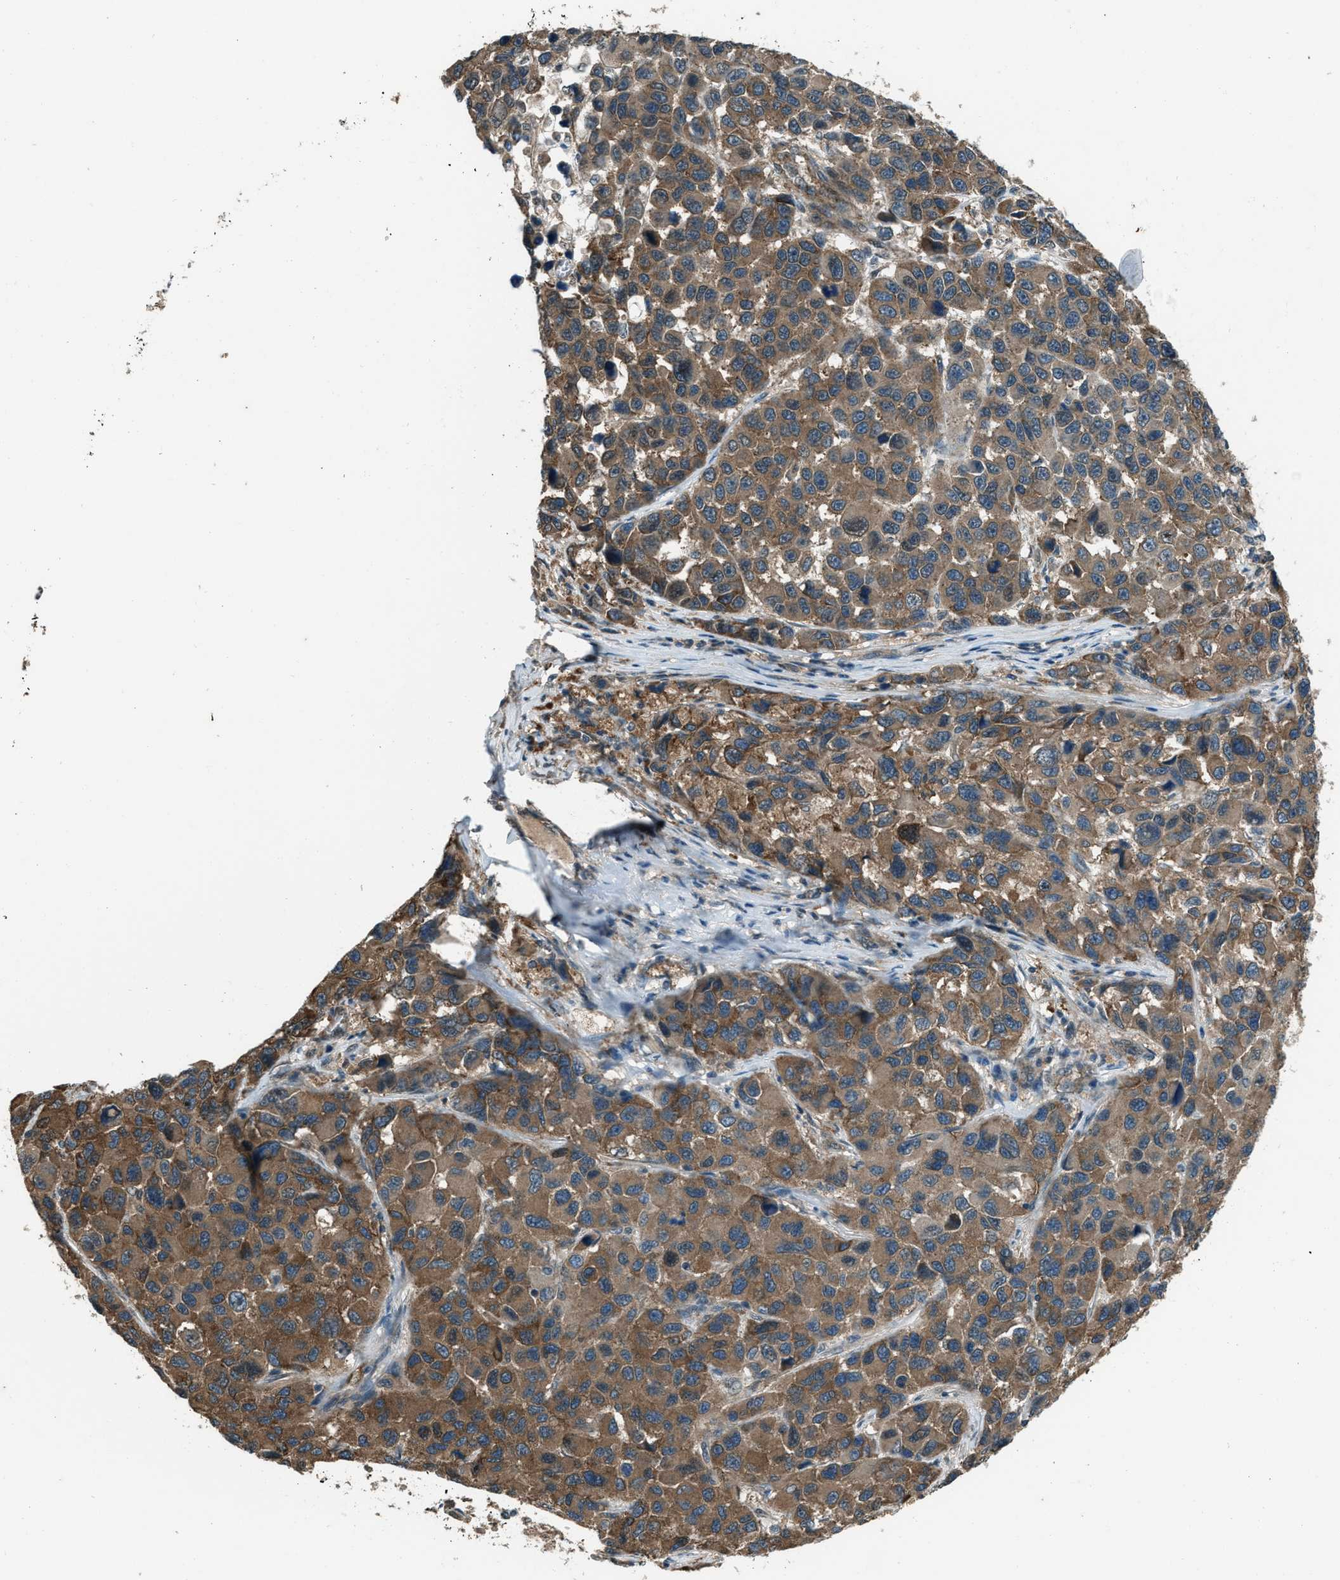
{"staining": {"intensity": "moderate", "quantity": ">75%", "location": "cytoplasmic/membranous"}, "tissue": "melanoma", "cell_type": "Tumor cells", "image_type": "cancer", "snomed": [{"axis": "morphology", "description": "Malignant melanoma, NOS"}, {"axis": "topography", "description": "Skin"}], "caption": "A brown stain shows moderate cytoplasmic/membranous expression of a protein in melanoma tumor cells.", "gene": "SVIL", "patient": {"sex": "male", "age": 53}}